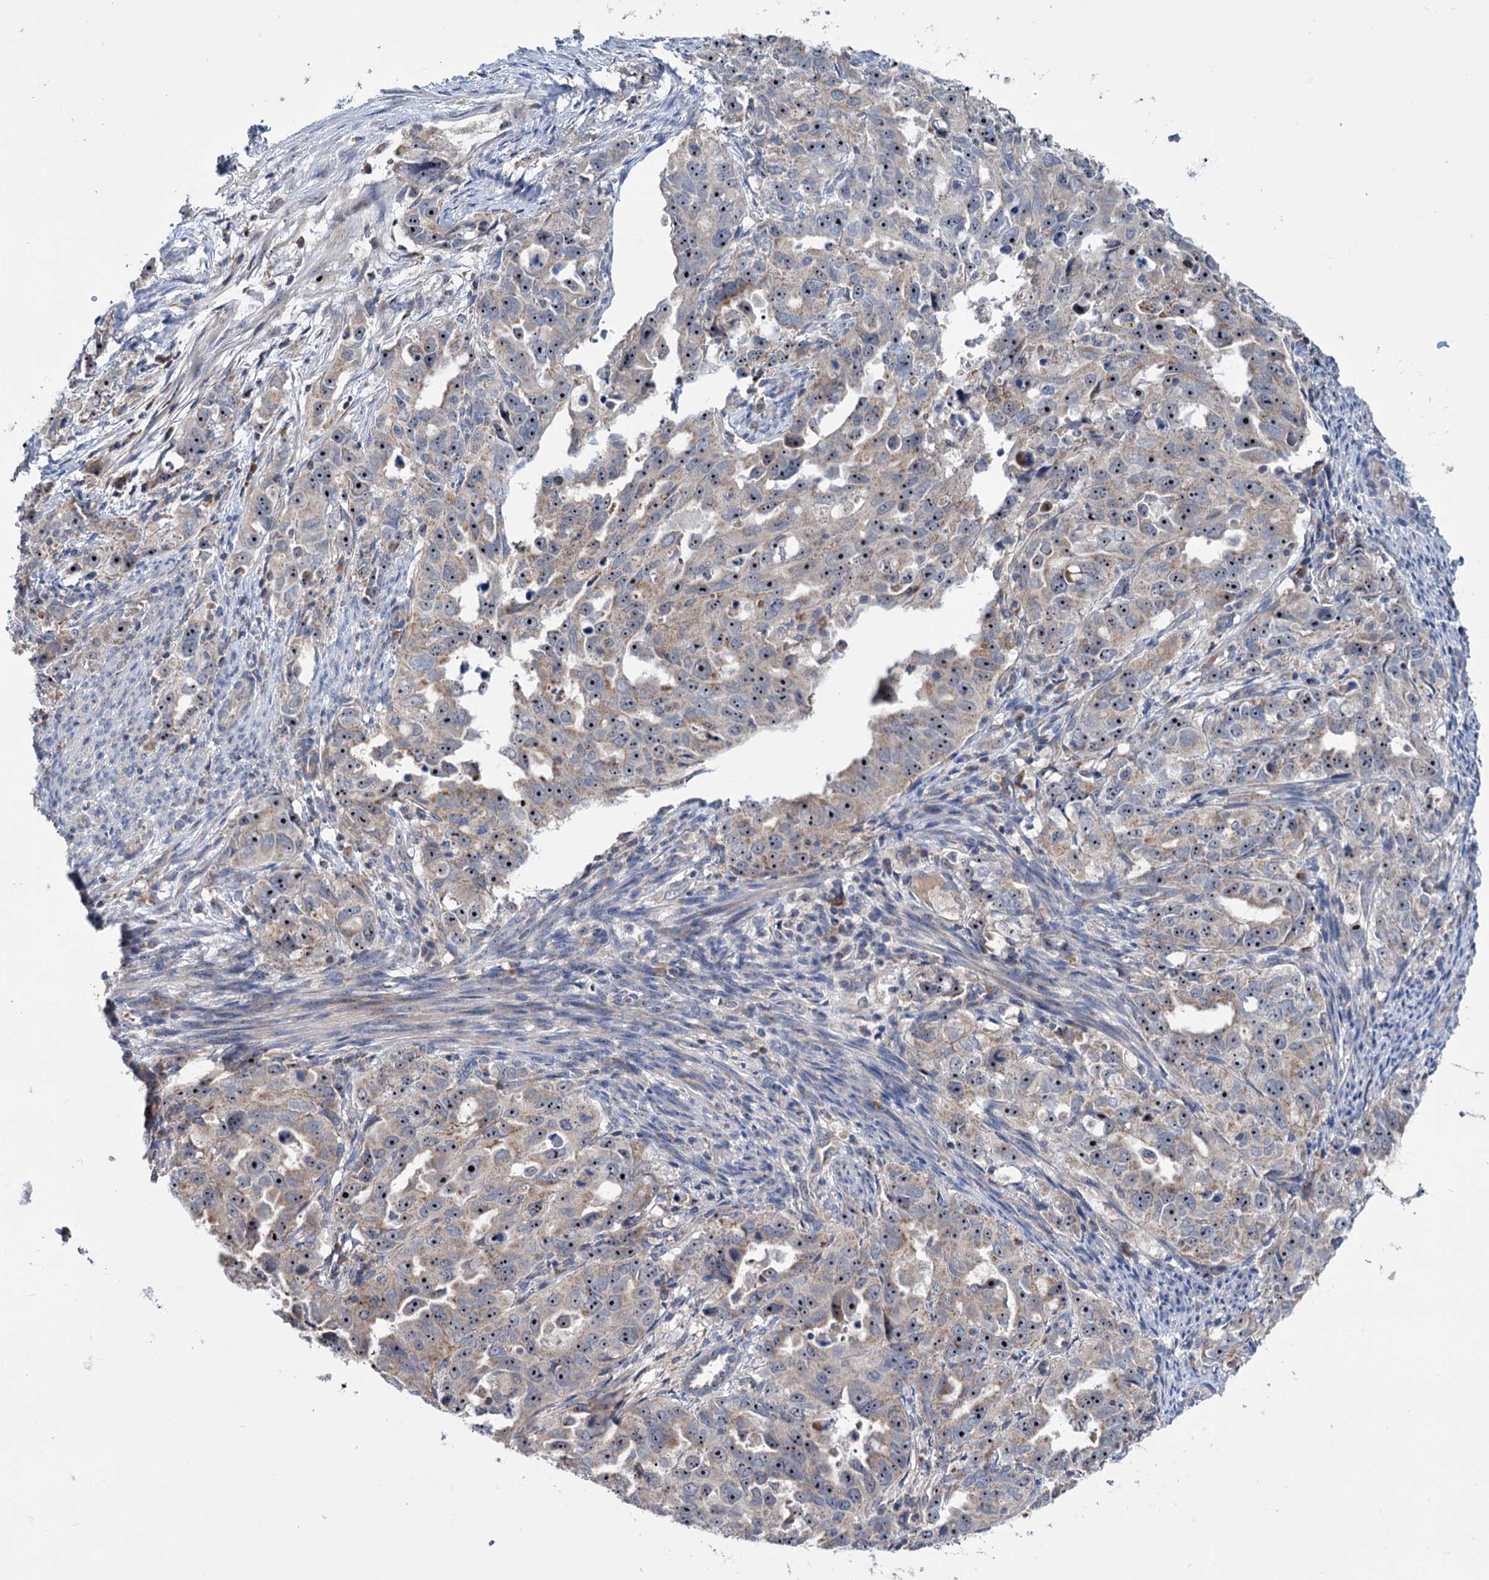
{"staining": {"intensity": "moderate", "quantity": ">75%", "location": "cytoplasmic/membranous,nuclear"}, "tissue": "endometrial cancer", "cell_type": "Tumor cells", "image_type": "cancer", "snomed": [{"axis": "morphology", "description": "Adenocarcinoma, NOS"}, {"axis": "topography", "description": "Endometrium"}], "caption": "Immunohistochemical staining of adenocarcinoma (endometrial) displays moderate cytoplasmic/membranous and nuclear protein positivity in about >75% of tumor cells.", "gene": "HTR3B", "patient": {"sex": "female", "age": 65}}